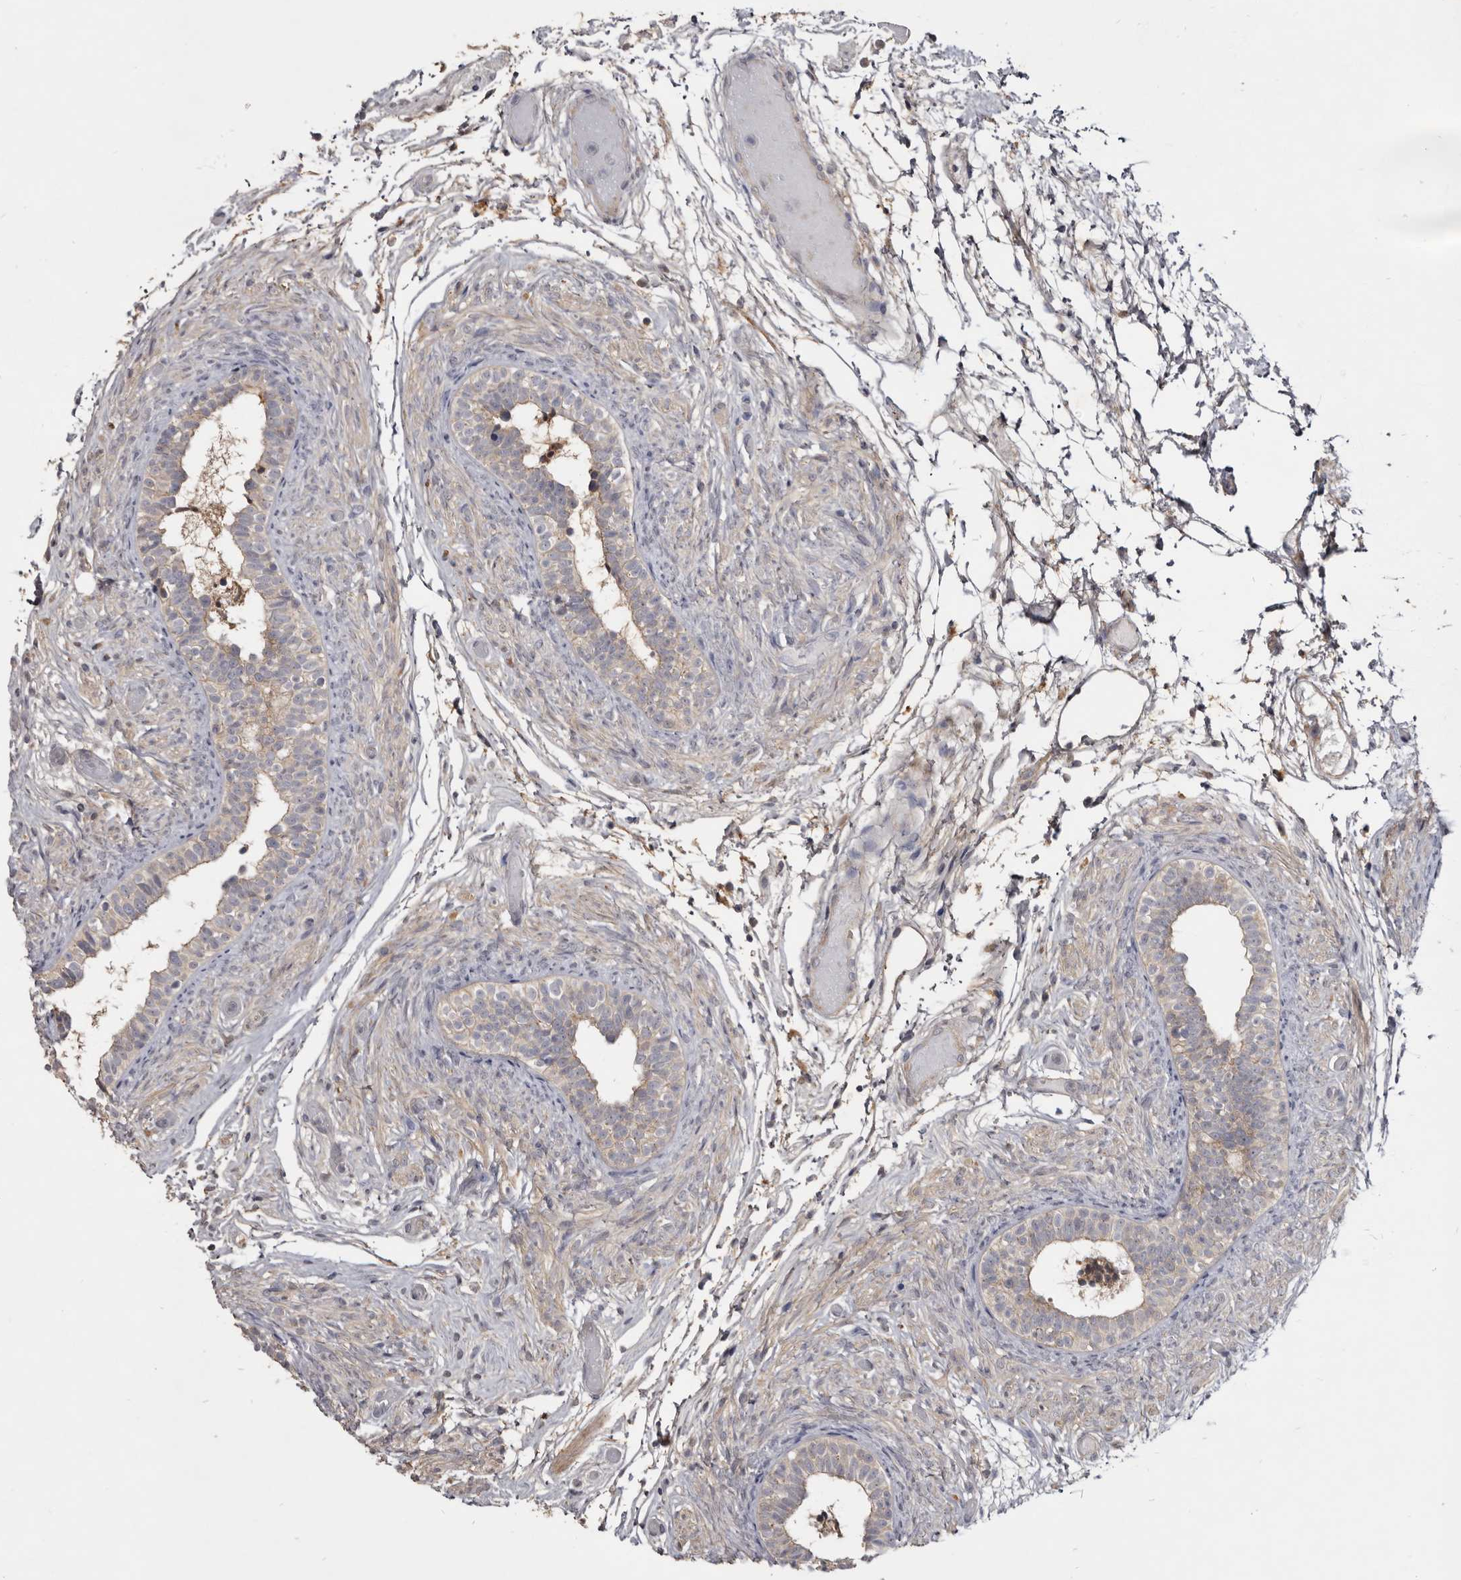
{"staining": {"intensity": "moderate", "quantity": "25%-75%", "location": "cytoplasmic/membranous,nuclear"}, "tissue": "epididymis", "cell_type": "Glandular cells", "image_type": "normal", "snomed": [{"axis": "morphology", "description": "Normal tissue, NOS"}, {"axis": "topography", "description": "Epididymis"}], "caption": "Immunohistochemistry of normal epididymis displays medium levels of moderate cytoplasmic/membranous,nuclear positivity in approximately 25%-75% of glandular cells. The protein is shown in brown color, while the nuclei are stained blue.", "gene": "TTC39A", "patient": {"sex": "male", "age": 5}}